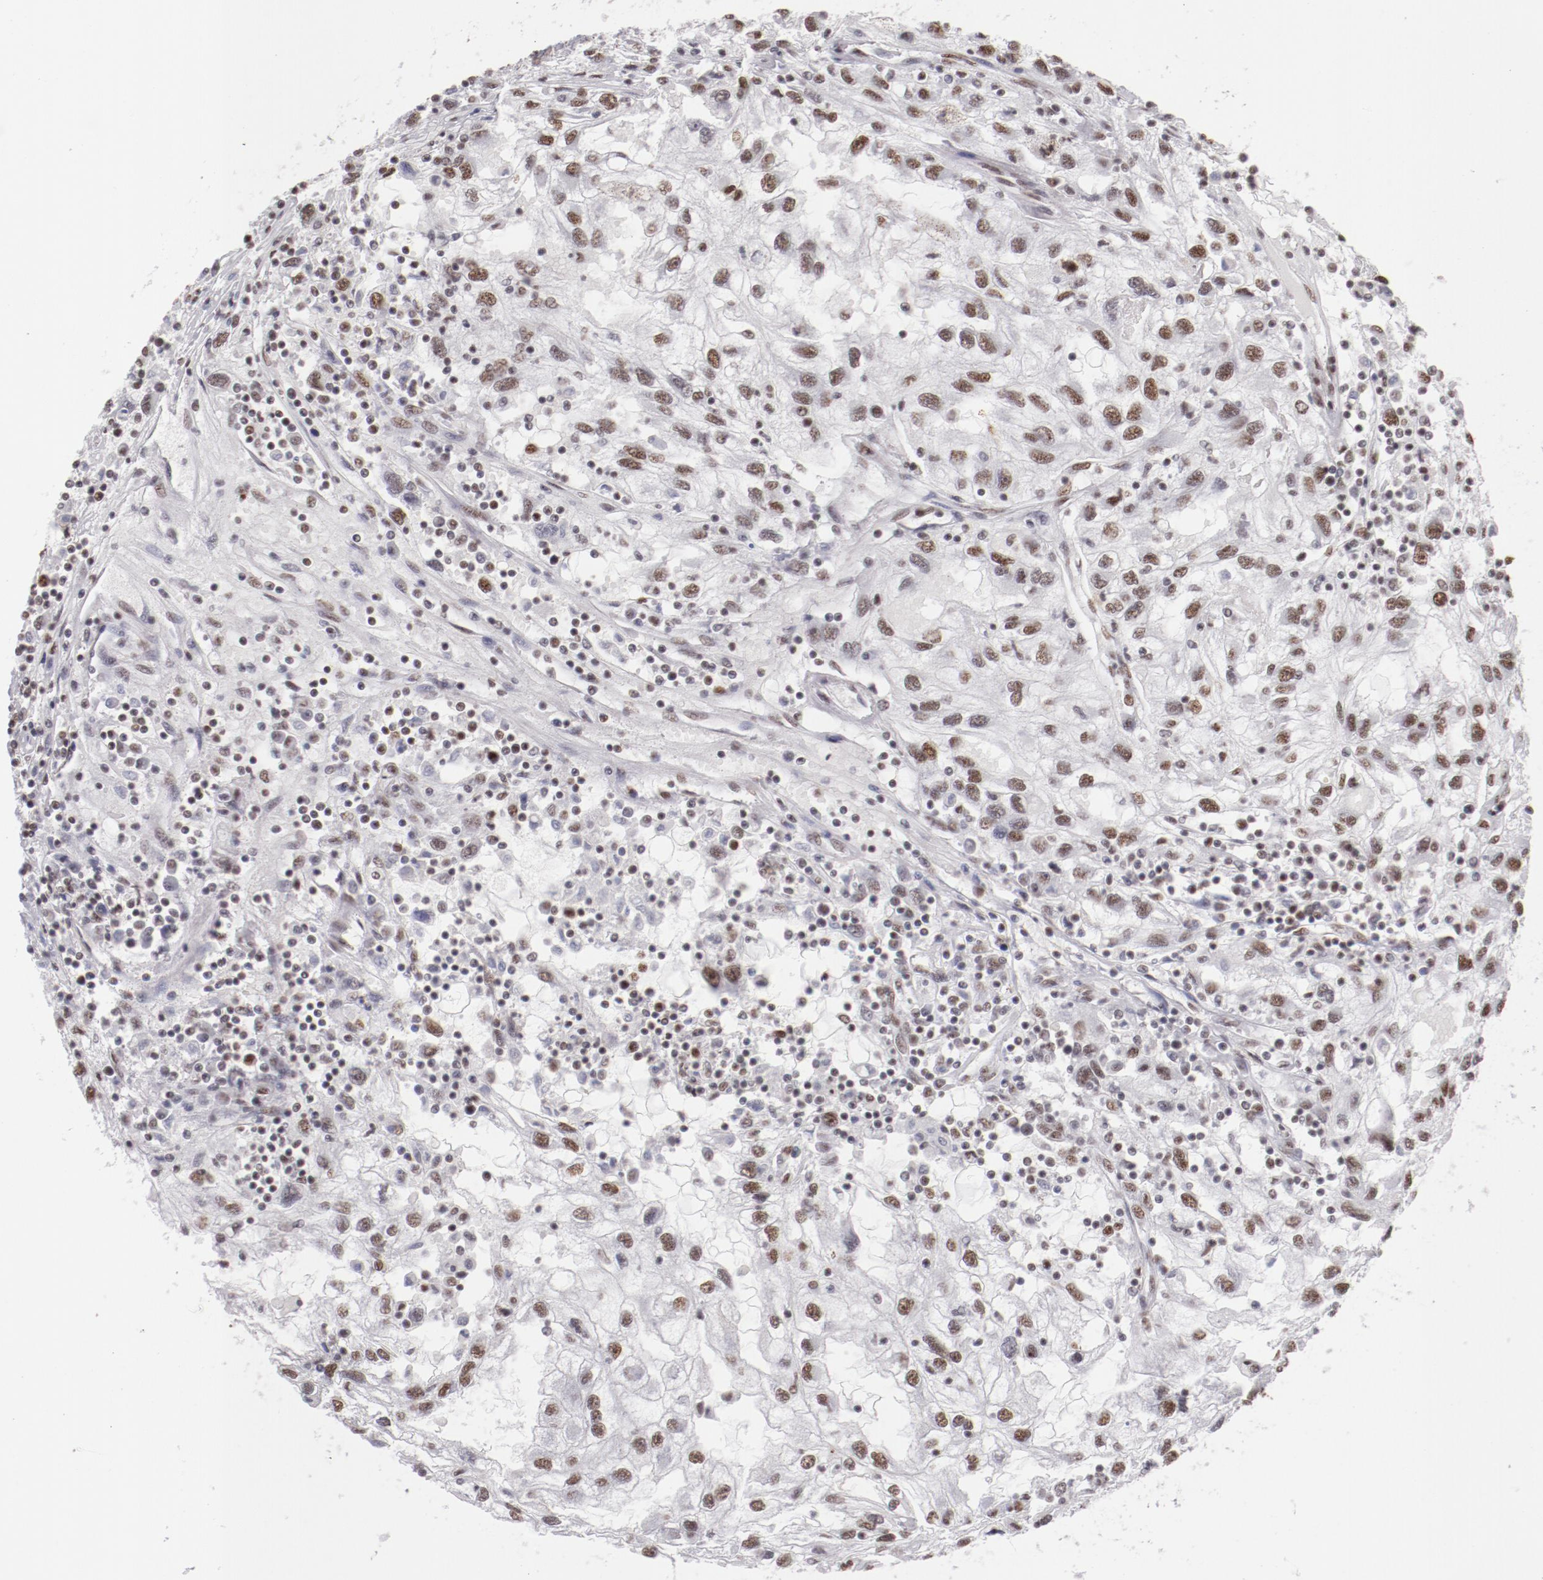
{"staining": {"intensity": "moderate", "quantity": ">75%", "location": "nuclear"}, "tissue": "renal cancer", "cell_type": "Tumor cells", "image_type": "cancer", "snomed": [{"axis": "morphology", "description": "Normal tissue, NOS"}, {"axis": "morphology", "description": "Adenocarcinoma, NOS"}, {"axis": "topography", "description": "Kidney"}], "caption": "This image shows immunohistochemistry (IHC) staining of adenocarcinoma (renal), with medium moderate nuclear expression in approximately >75% of tumor cells.", "gene": "TFAP4", "patient": {"sex": "male", "age": 71}}